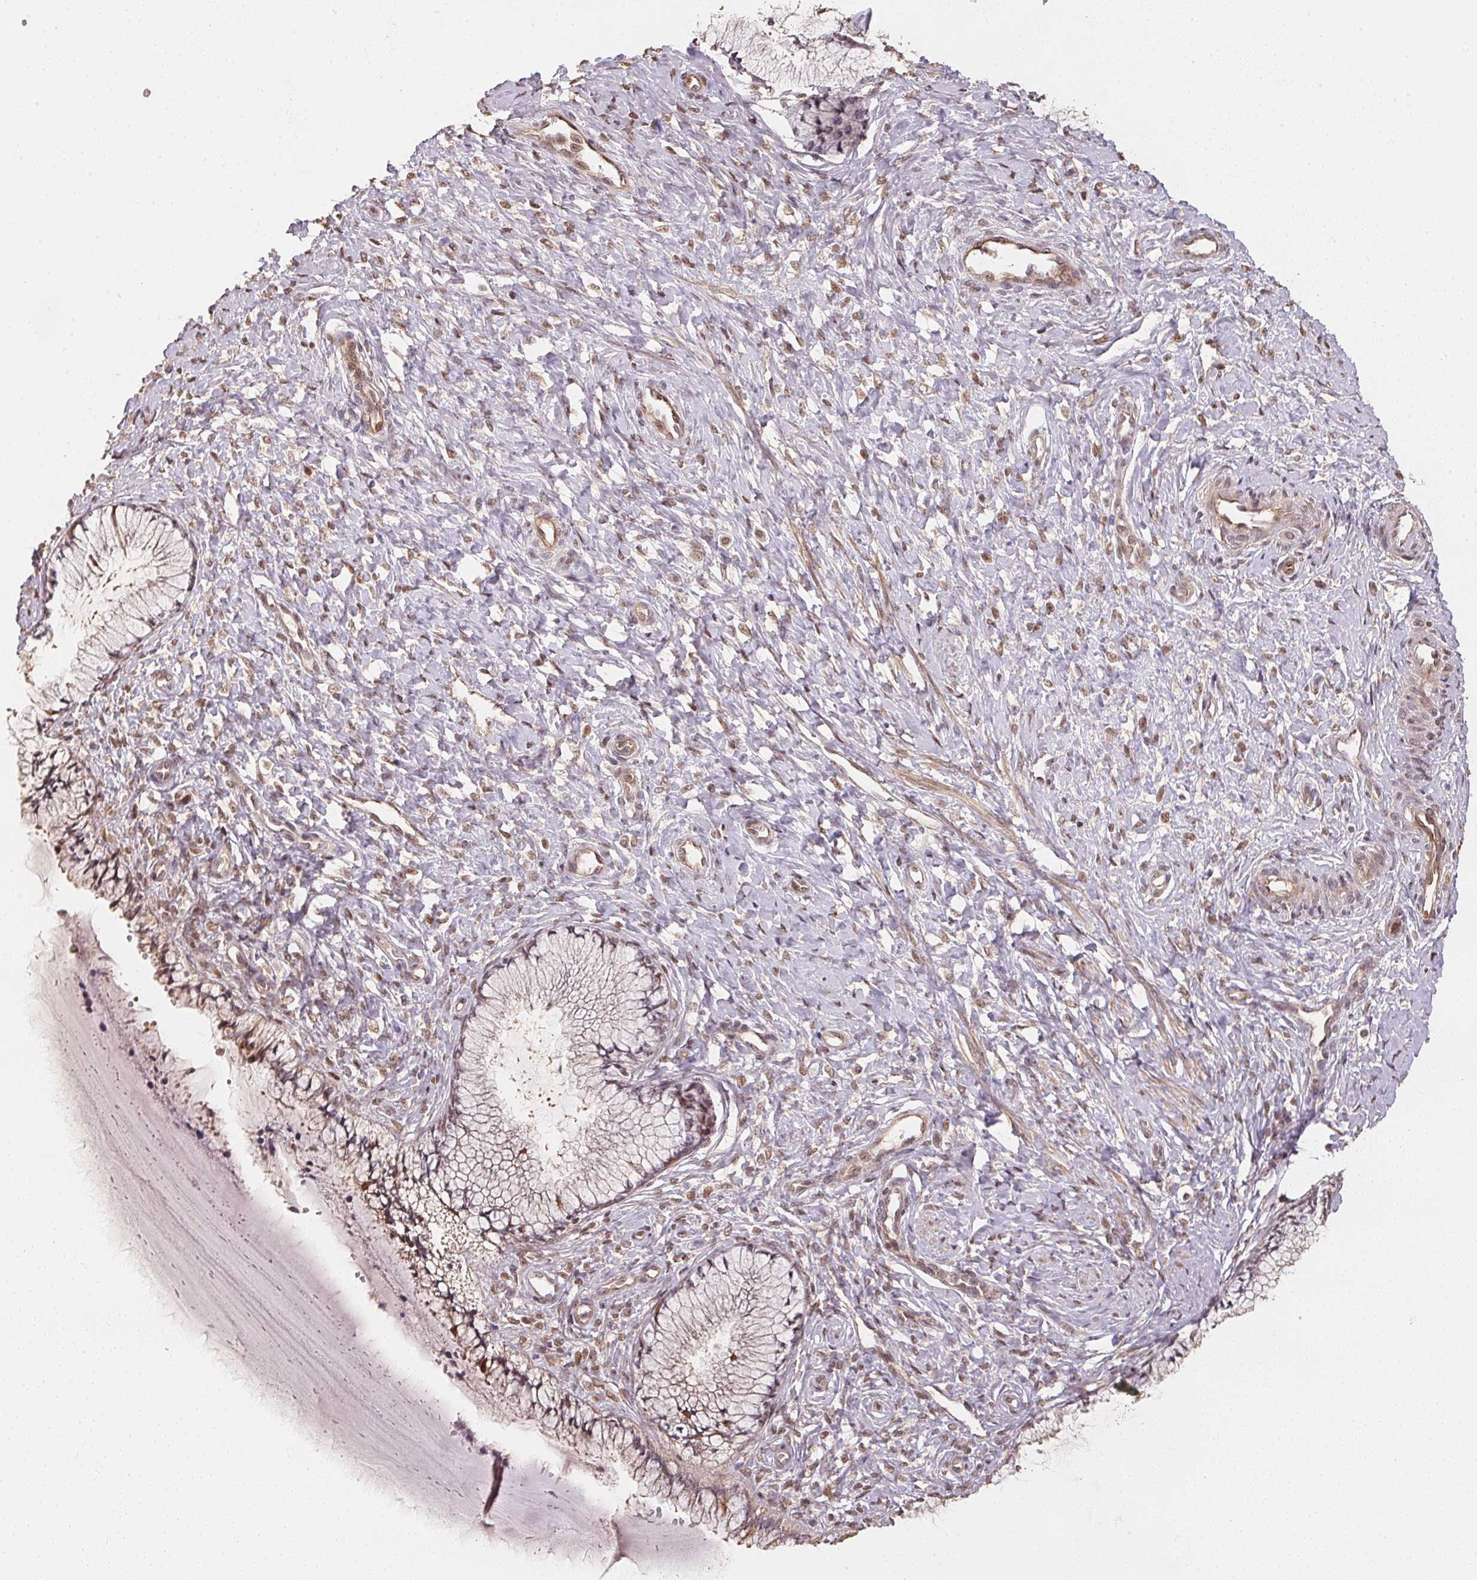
{"staining": {"intensity": "weak", "quantity": "25%-75%", "location": "cytoplasmic/membranous,nuclear"}, "tissue": "cervix", "cell_type": "Glandular cells", "image_type": "normal", "snomed": [{"axis": "morphology", "description": "Normal tissue, NOS"}, {"axis": "topography", "description": "Cervix"}], "caption": "Glandular cells display weak cytoplasmic/membranous,nuclear staining in approximately 25%-75% of cells in normal cervix. (DAB (3,3'-diaminobenzidine) IHC, brown staining for protein, blue staining for nuclei).", "gene": "TMEM222", "patient": {"sex": "female", "age": 37}}